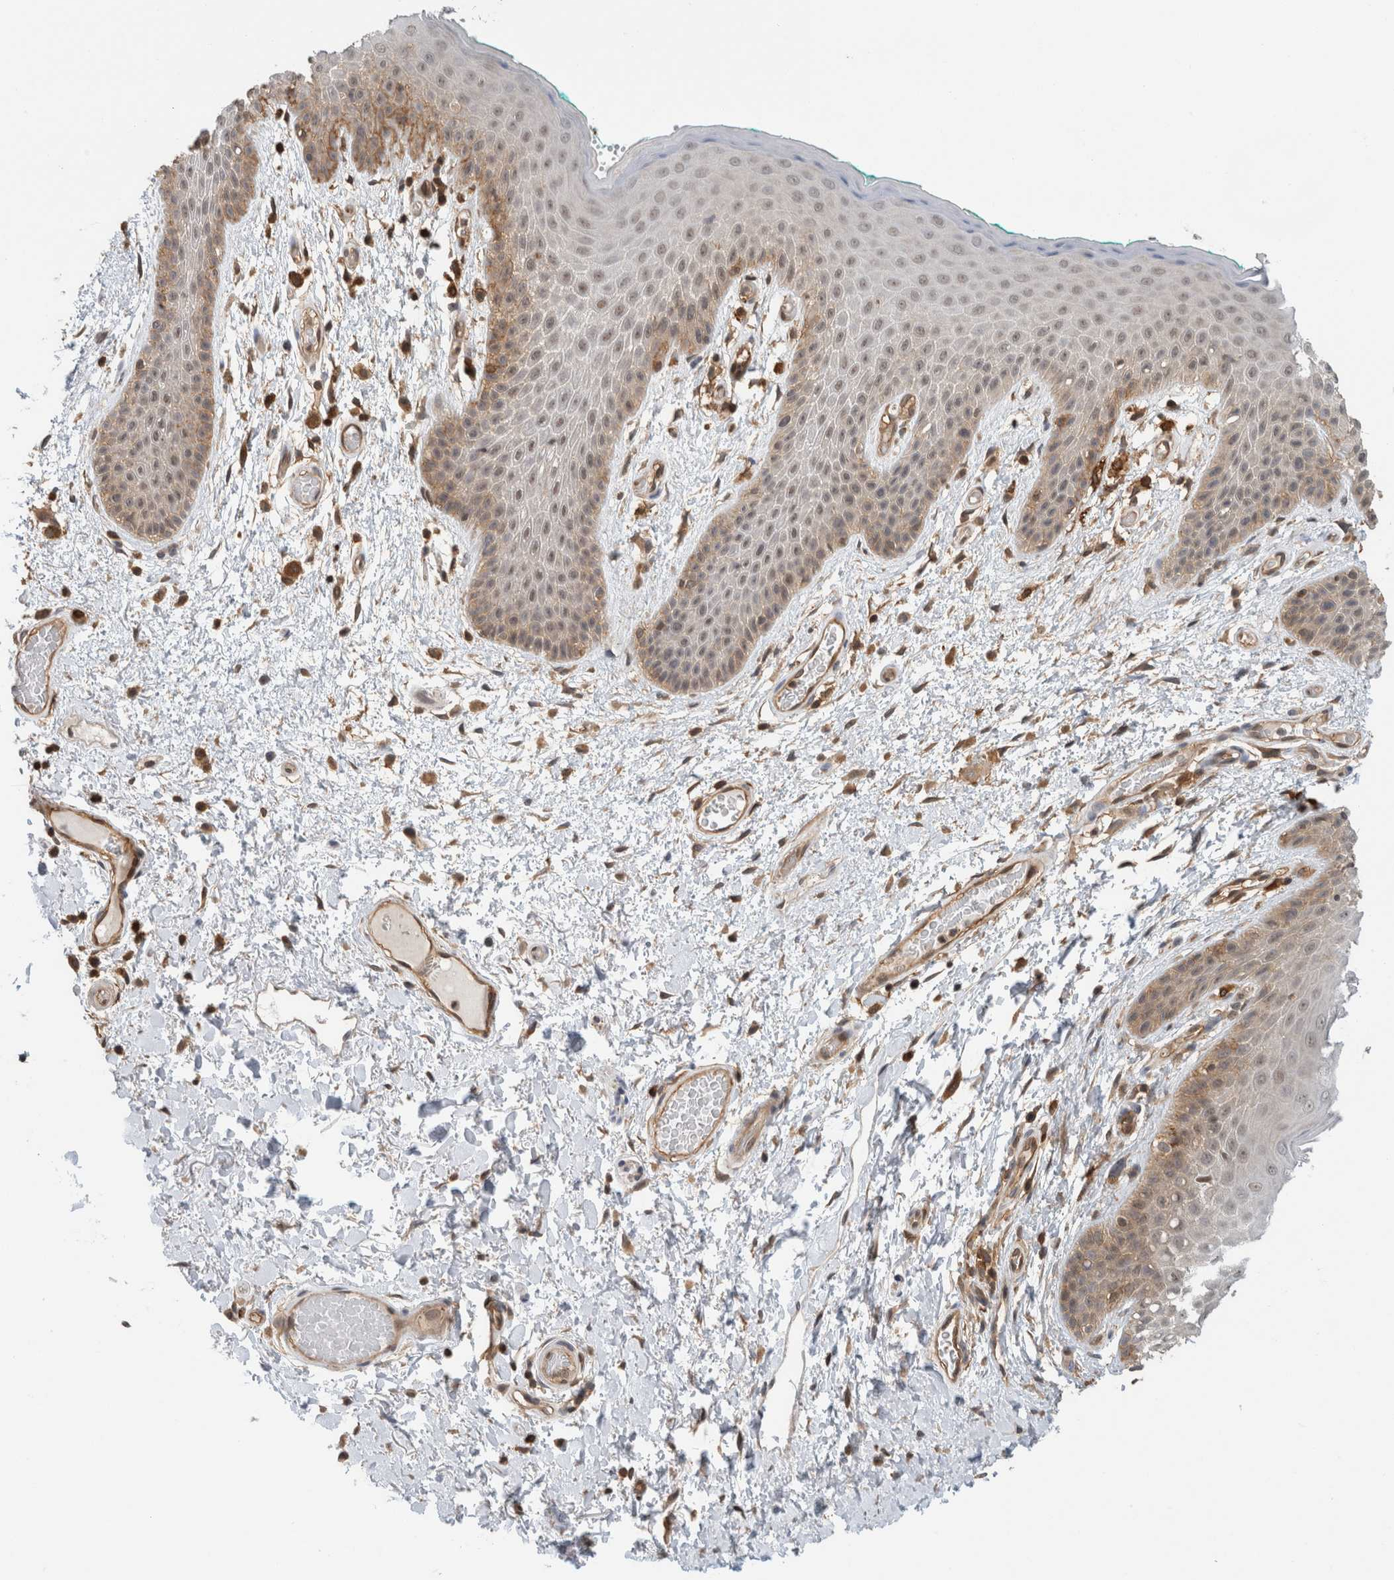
{"staining": {"intensity": "moderate", "quantity": "25%-75%", "location": "cytoplasmic/membranous,nuclear"}, "tissue": "skin", "cell_type": "Epidermal cells", "image_type": "normal", "snomed": [{"axis": "morphology", "description": "Normal tissue, NOS"}, {"axis": "topography", "description": "Anal"}], "caption": "The immunohistochemical stain highlights moderate cytoplasmic/membranous,nuclear positivity in epidermal cells of normal skin. (brown staining indicates protein expression, while blue staining denotes nuclei).", "gene": "PFDN4", "patient": {"sex": "male", "age": 74}}